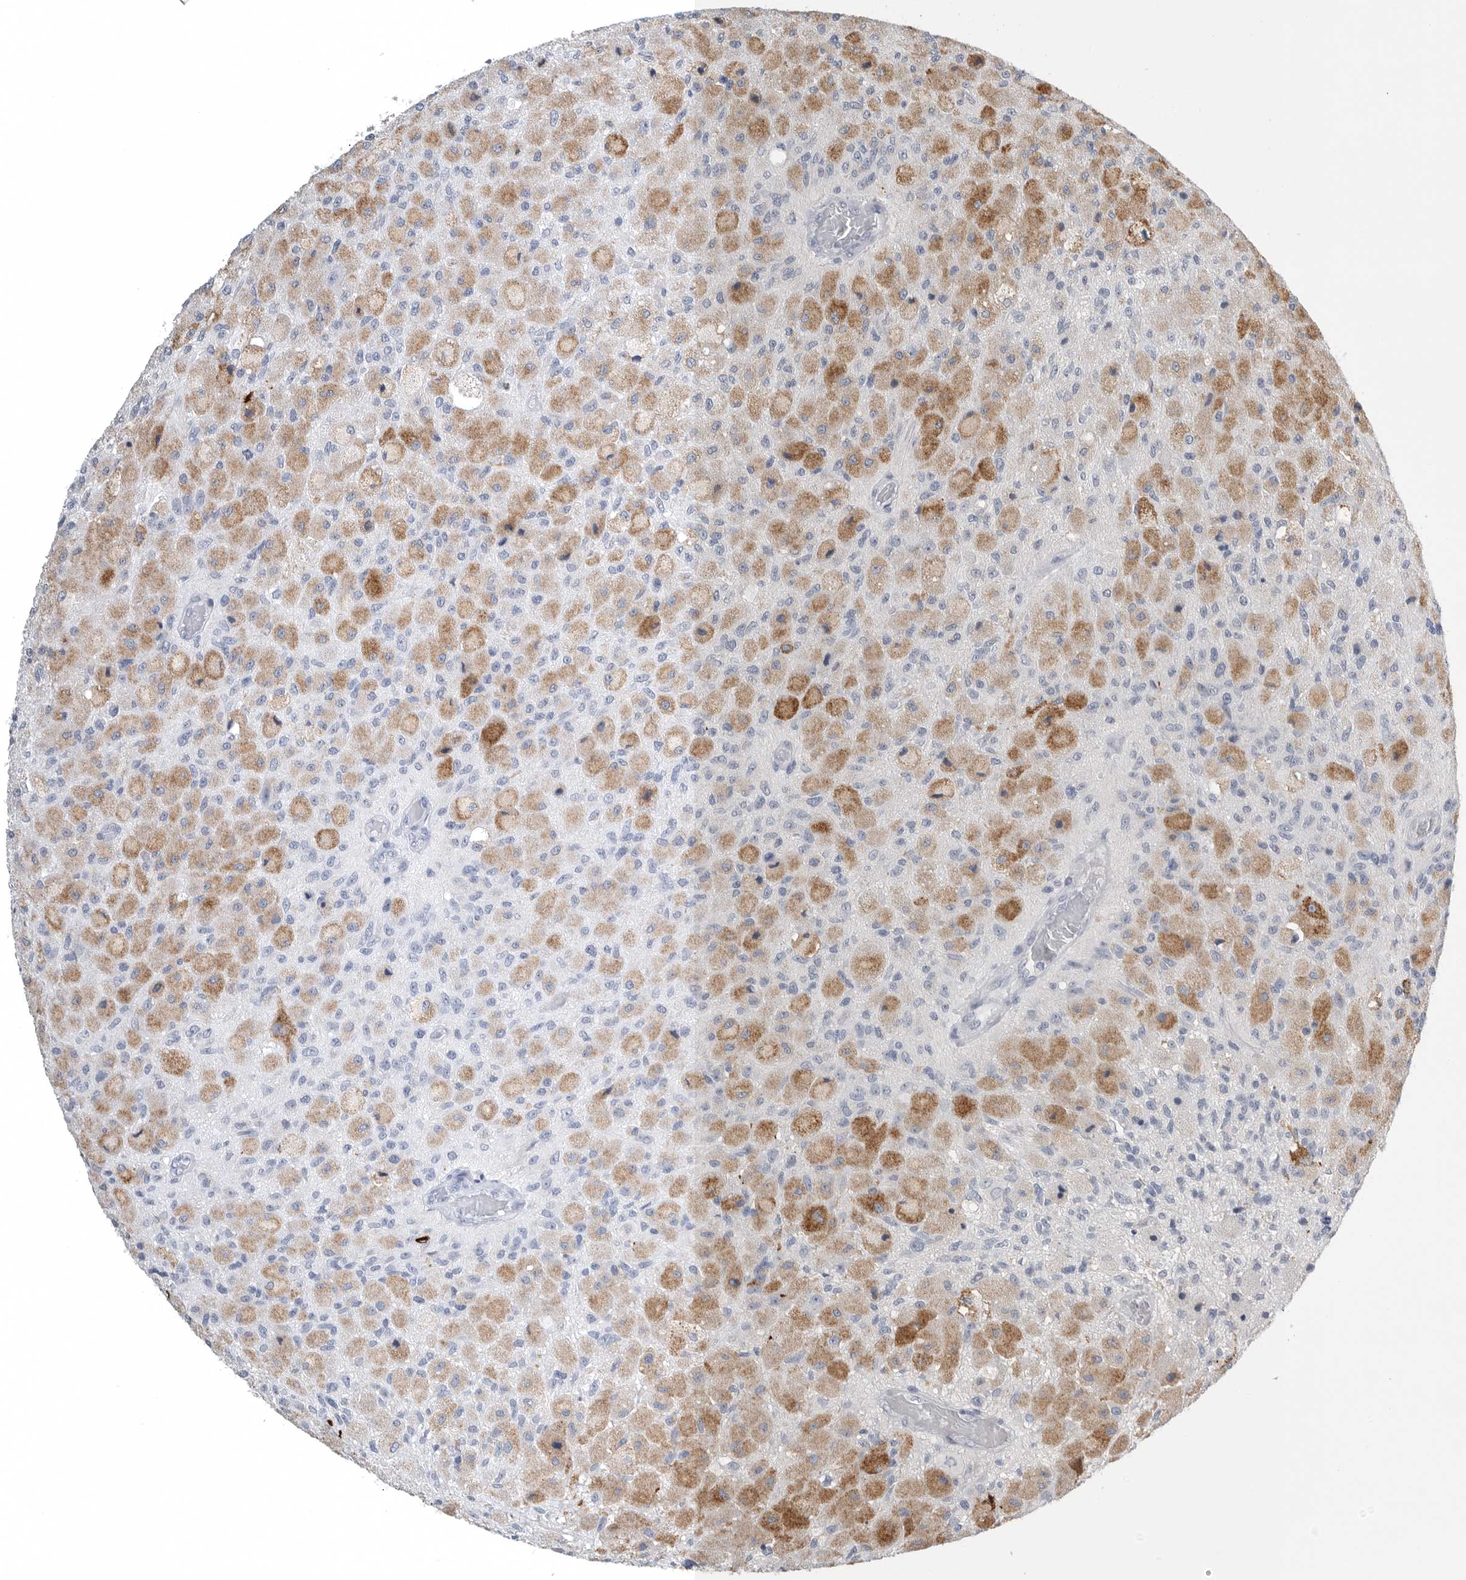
{"staining": {"intensity": "moderate", "quantity": "25%-75%", "location": "cytoplasmic/membranous"}, "tissue": "glioma", "cell_type": "Tumor cells", "image_type": "cancer", "snomed": [{"axis": "morphology", "description": "Normal tissue, NOS"}, {"axis": "morphology", "description": "Glioma, malignant, High grade"}, {"axis": "topography", "description": "Cerebral cortex"}], "caption": "Immunohistochemistry (IHC) micrograph of human malignant glioma (high-grade) stained for a protein (brown), which exhibits medium levels of moderate cytoplasmic/membranous positivity in approximately 25%-75% of tumor cells.", "gene": "TIMP1", "patient": {"sex": "male", "age": 77}}